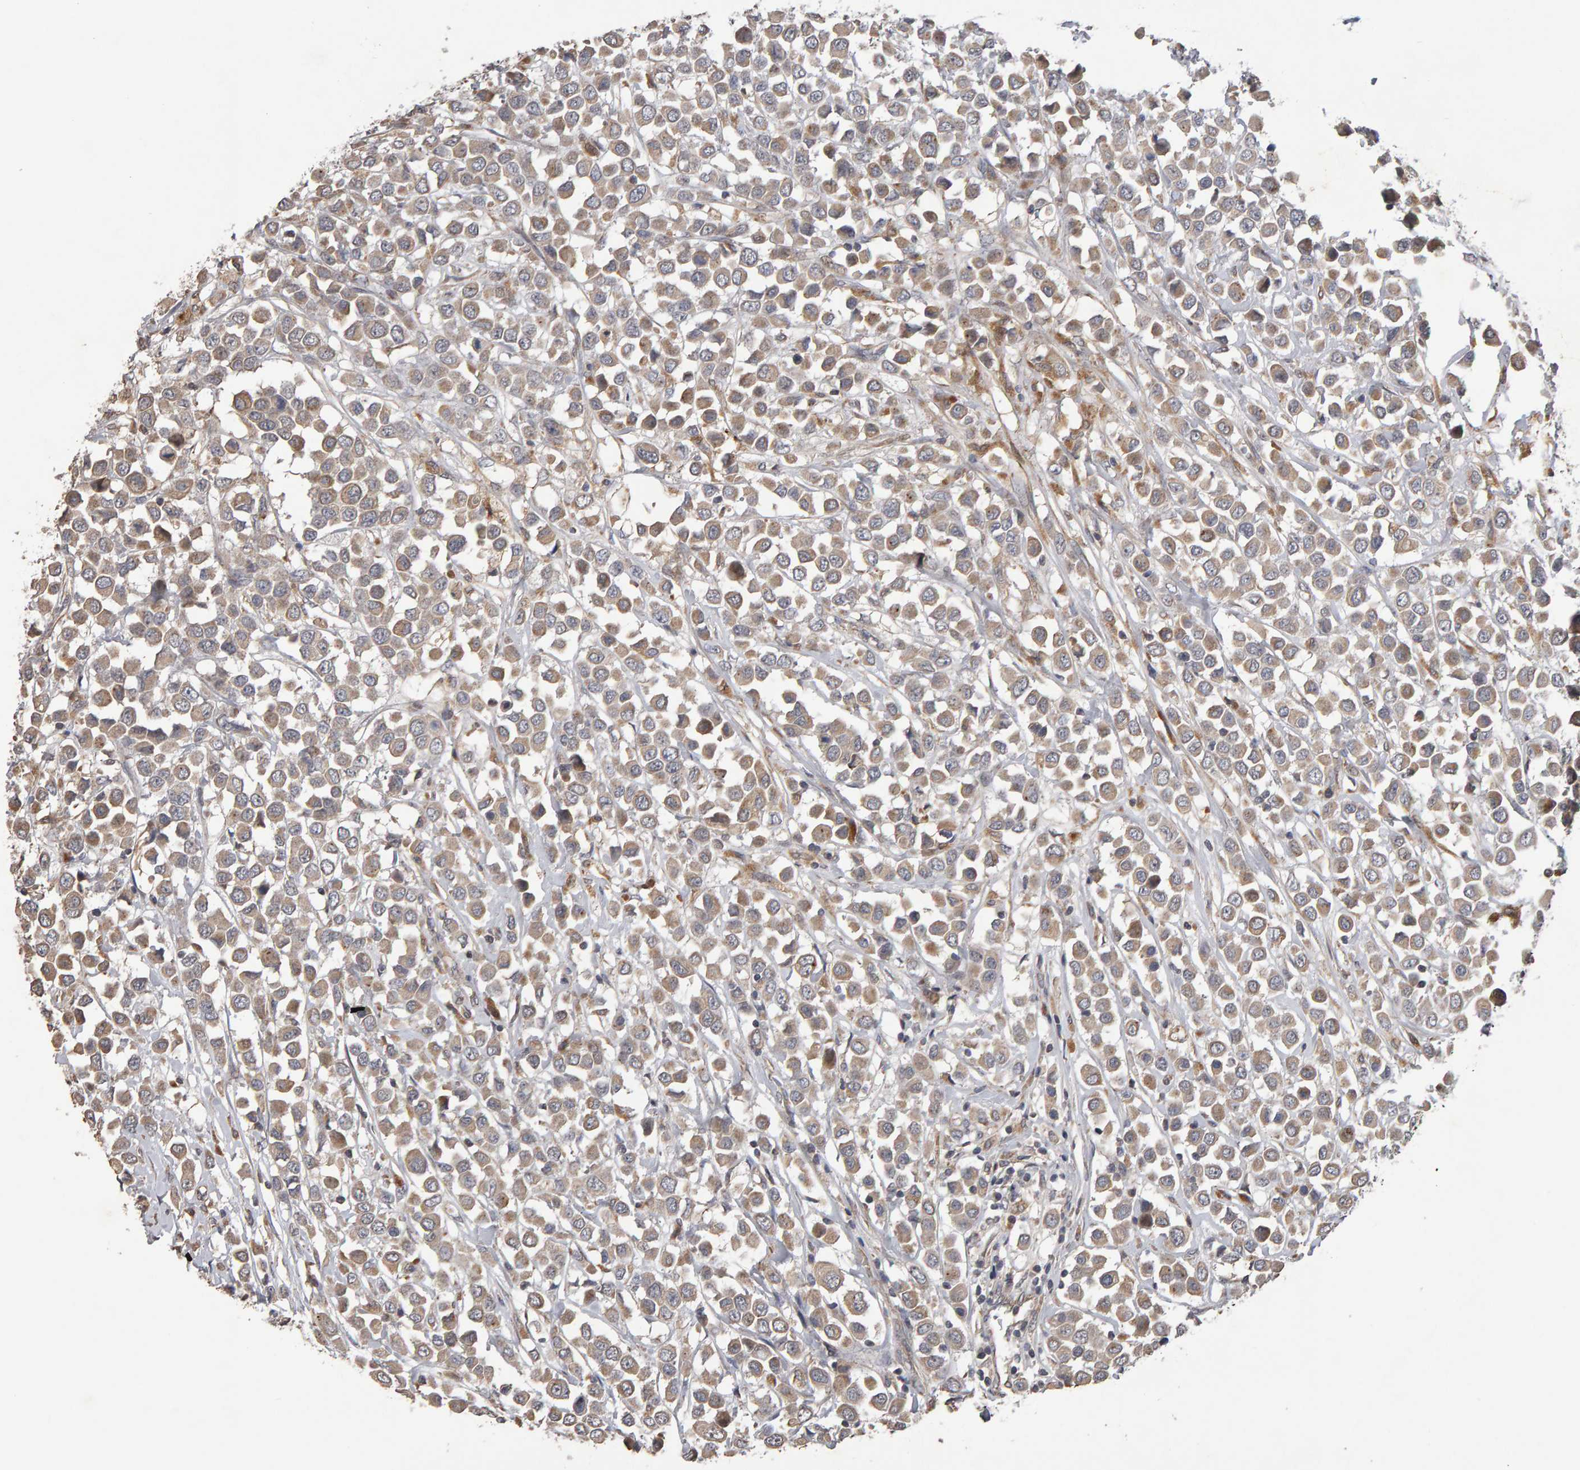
{"staining": {"intensity": "moderate", "quantity": ">75%", "location": "cytoplasmic/membranous"}, "tissue": "breast cancer", "cell_type": "Tumor cells", "image_type": "cancer", "snomed": [{"axis": "morphology", "description": "Duct carcinoma"}, {"axis": "topography", "description": "Breast"}], "caption": "This micrograph shows immunohistochemistry staining of breast cancer (infiltrating ductal carcinoma), with medium moderate cytoplasmic/membranous positivity in about >75% of tumor cells.", "gene": "COASY", "patient": {"sex": "female", "age": 61}}